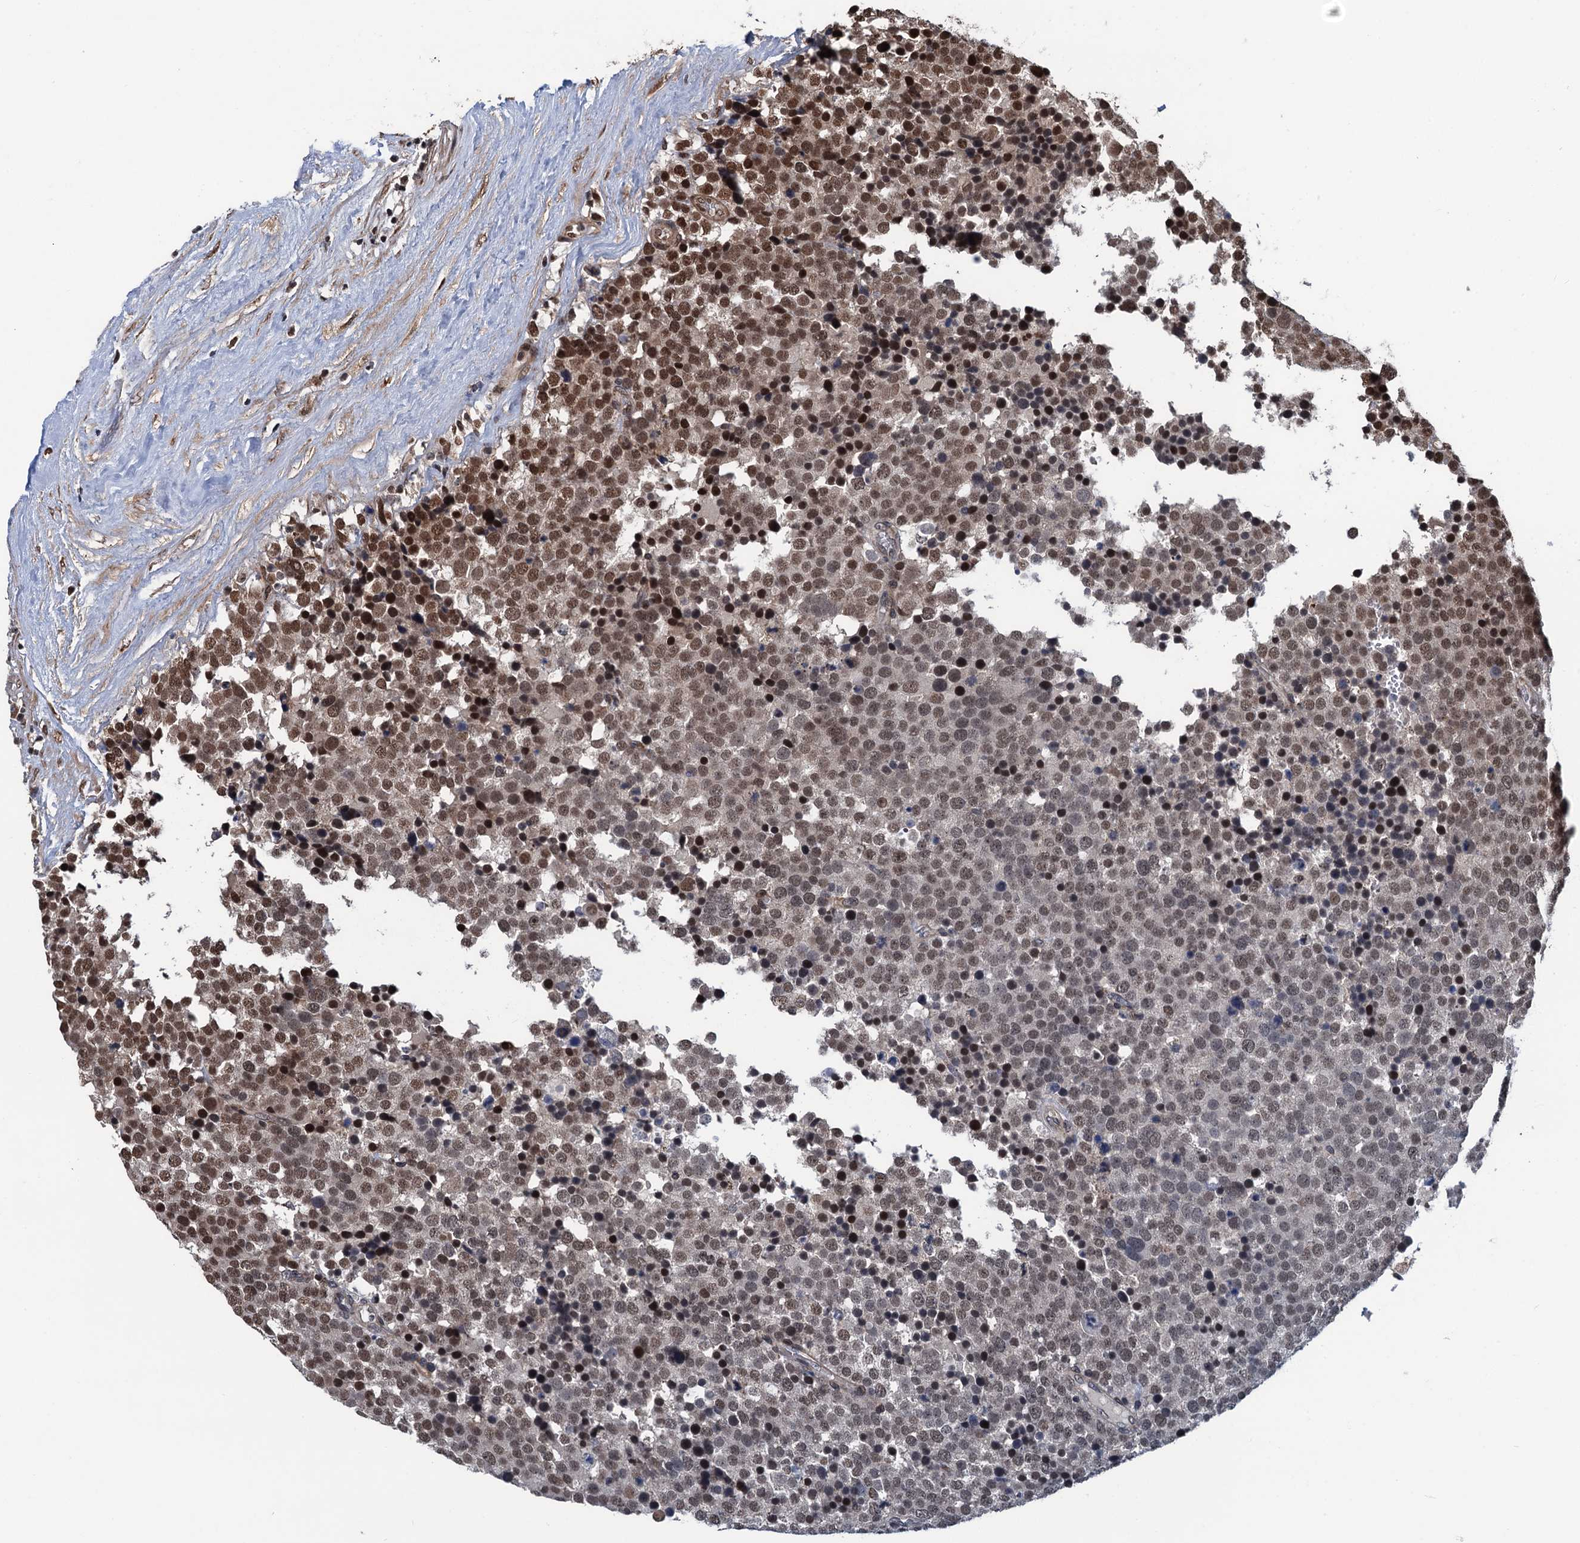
{"staining": {"intensity": "moderate", "quantity": ">75%", "location": "nuclear"}, "tissue": "testis cancer", "cell_type": "Tumor cells", "image_type": "cancer", "snomed": [{"axis": "morphology", "description": "Seminoma, NOS"}, {"axis": "topography", "description": "Testis"}], "caption": "A brown stain labels moderate nuclear positivity of a protein in human testis seminoma tumor cells.", "gene": "RASSF4", "patient": {"sex": "male", "age": 71}}